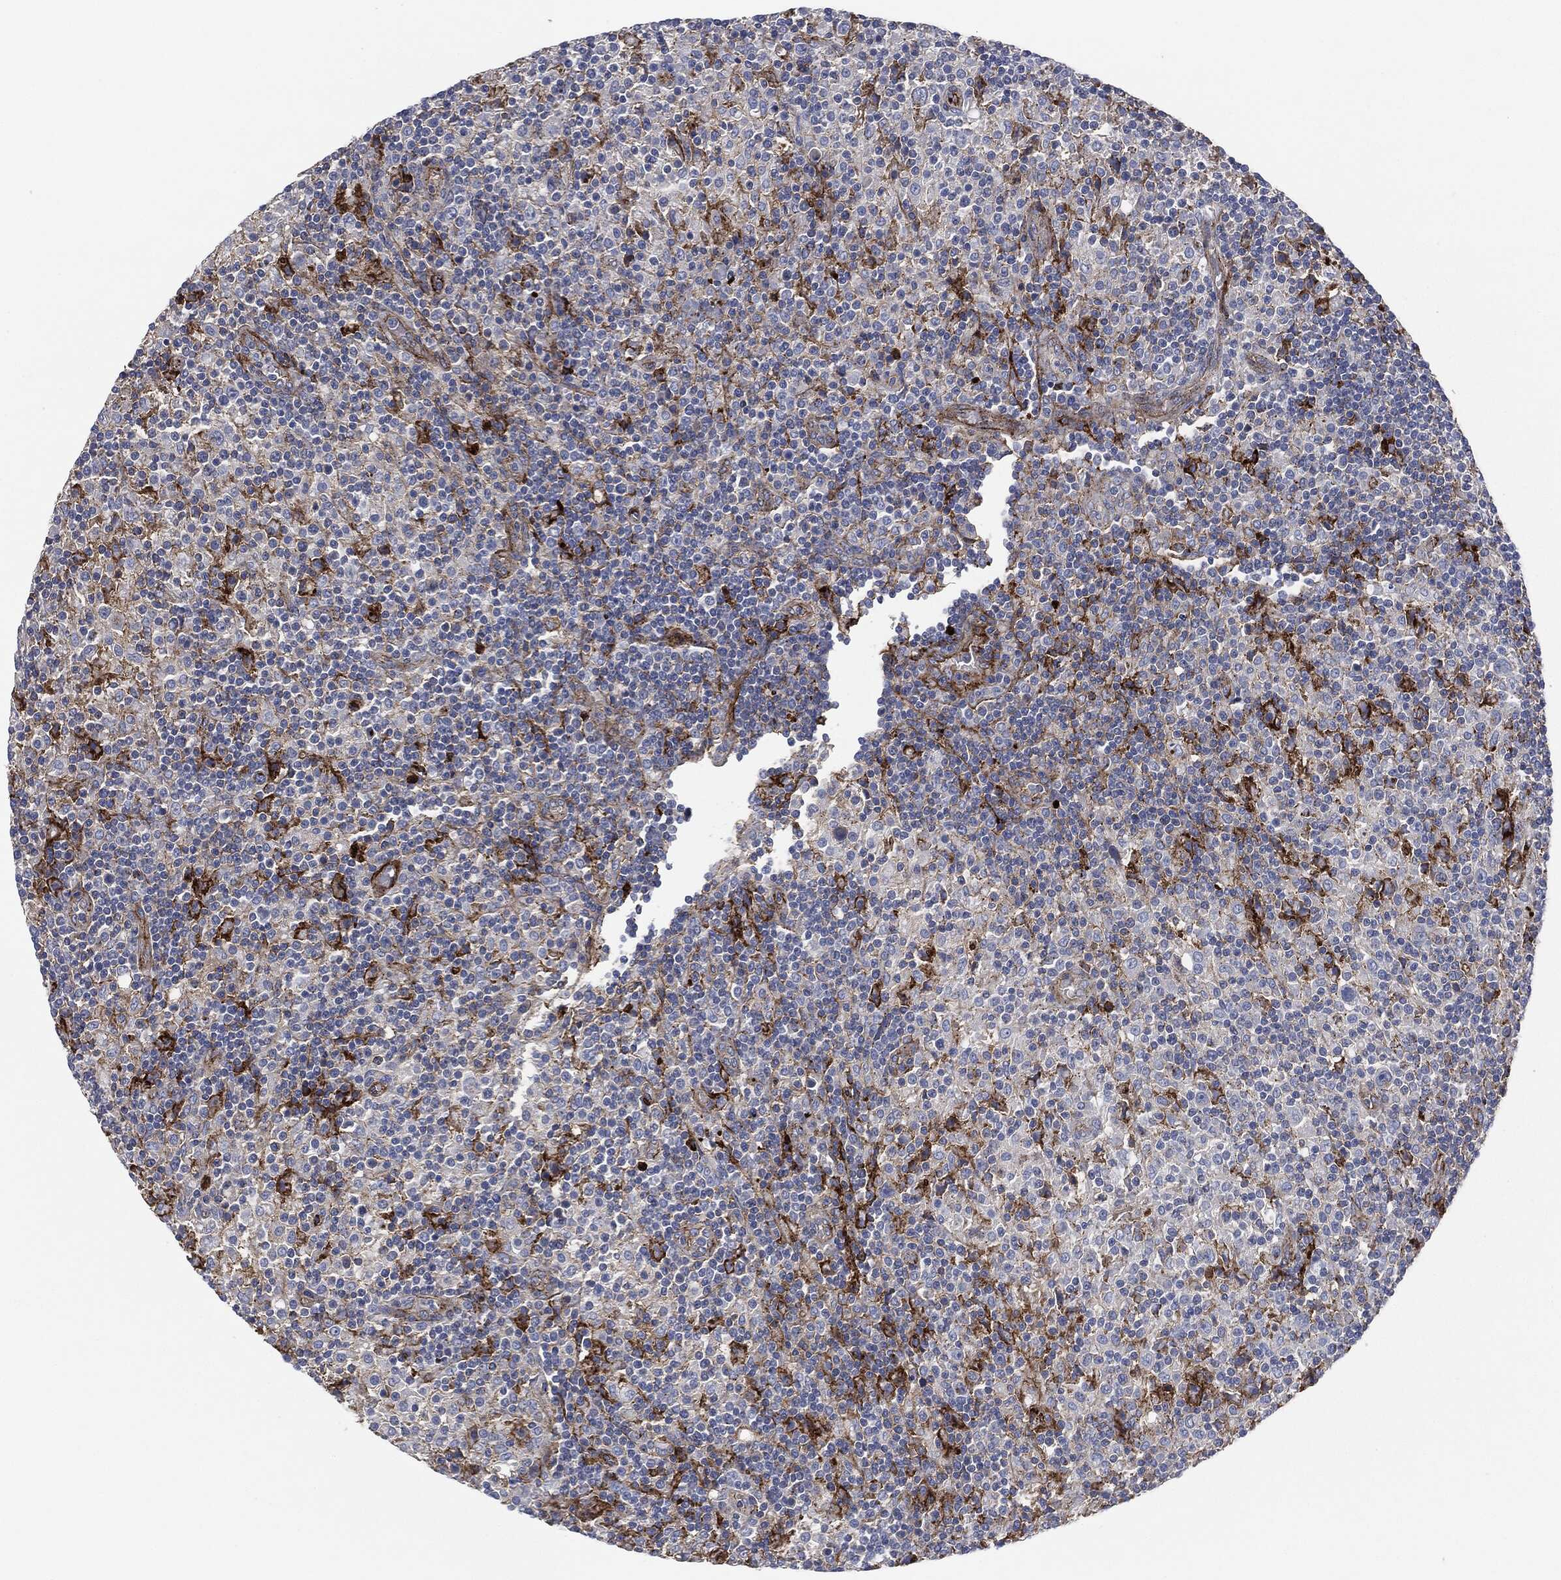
{"staining": {"intensity": "negative", "quantity": "none", "location": "none"}, "tissue": "lymphoma", "cell_type": "Tumor cells", "image_type": "cancer", "snomed": [{"axis": "morphology", "description": "Hodgkin's disease, NOS"}, {"axis": "topography", "description": "Lymph node"}], "caption": "This is an immunohistochemistry (IHC) micrograph of human Hodgkin's disease. There is no positivity in tumor cells.", "gene": "APOB", "patient": {"sex": "male", "age": 70}}